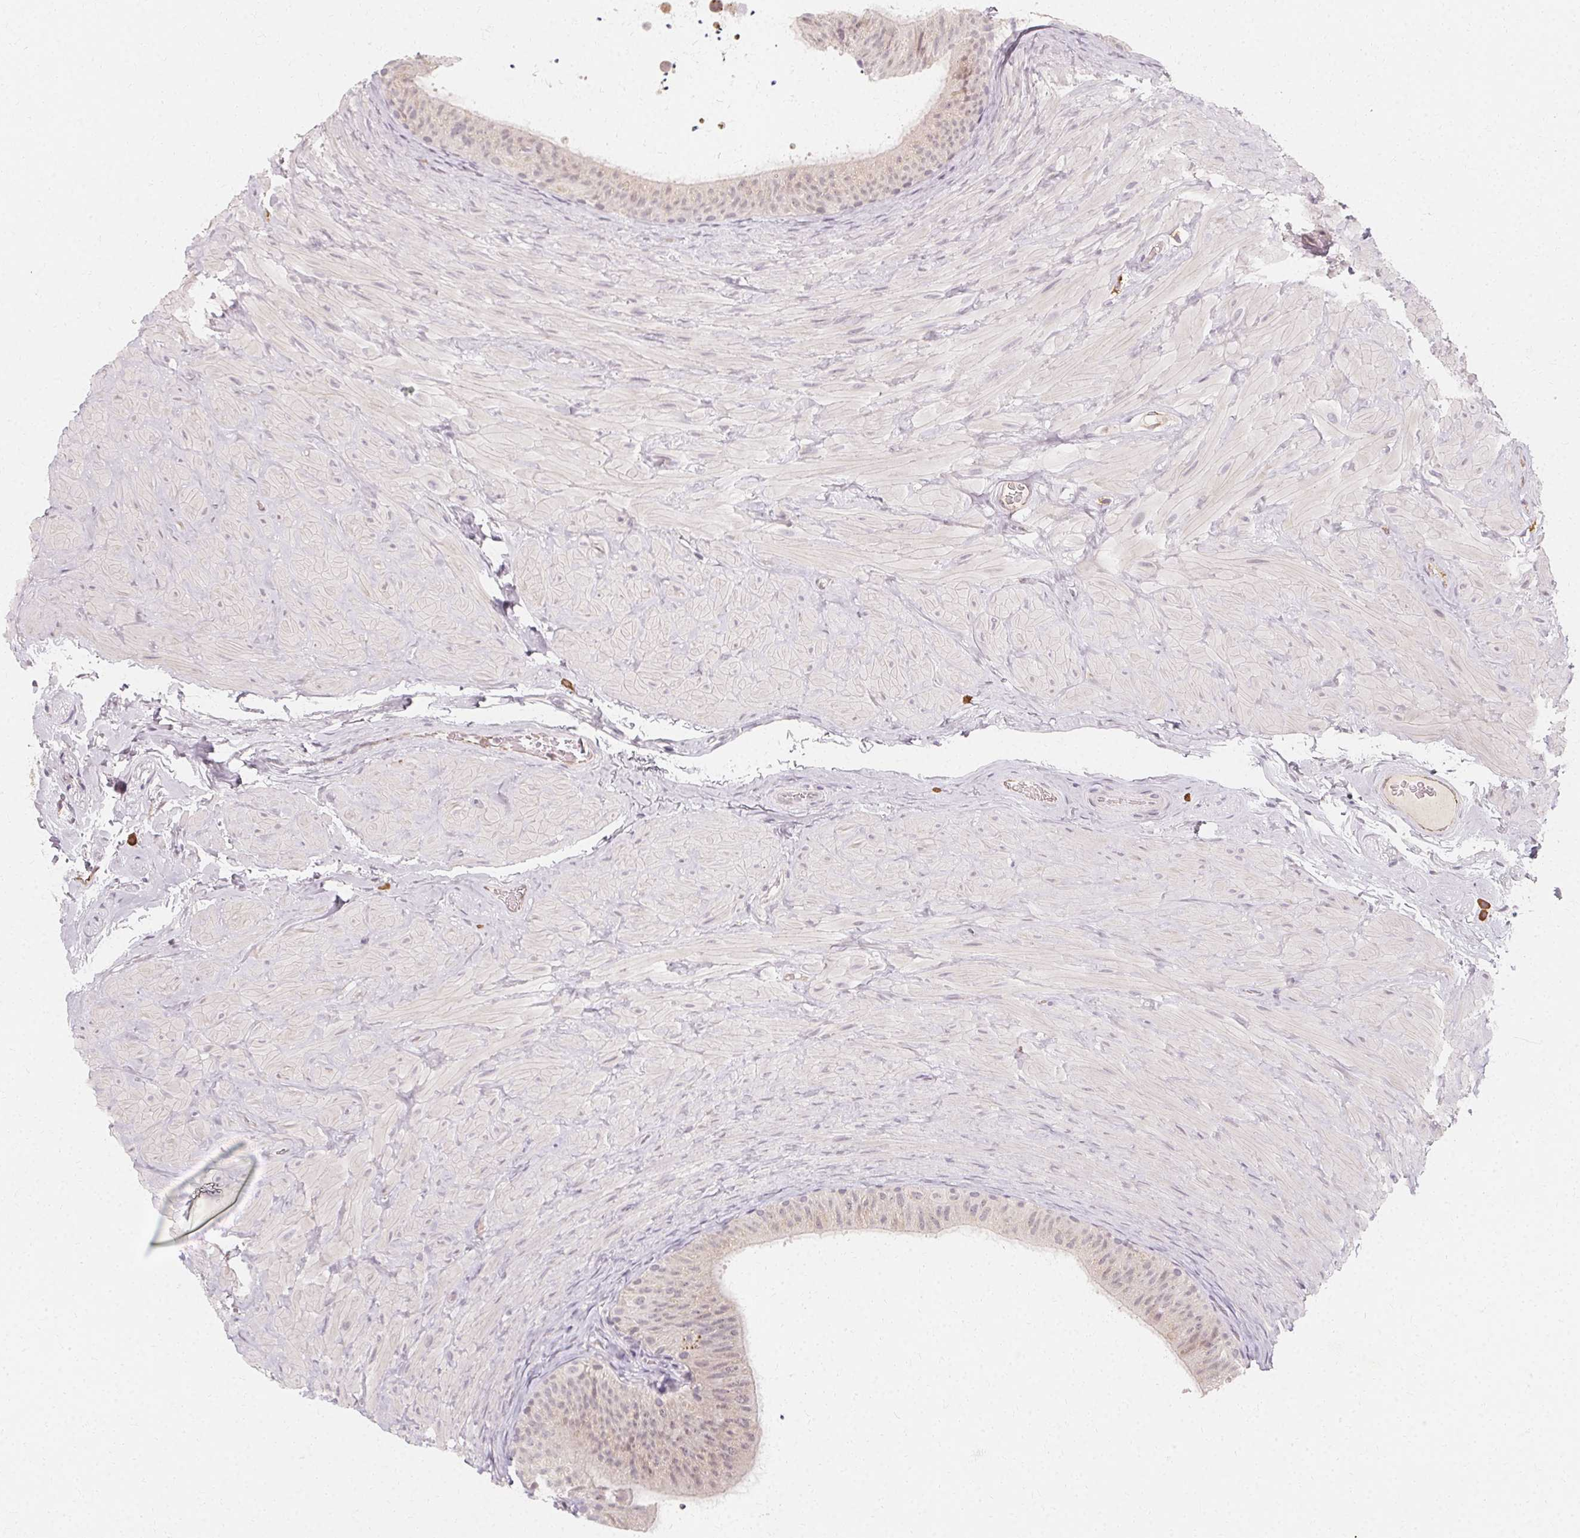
{"staining": {"intensity": "negative", "quantity": "none", "location": "none"}, "tissue": "epididymis", "cell_type": "Glandular cells", "image_type": "normal", "snomed": [{"axis": "morphology", "description": "Normal tissue, NOS"}, {"axis": "topography", "description": "Epididymis, spermatic cord, NOS"}, {"axis": "topography", "description": "Epididymis"}], "caption": "The IHC image has no significant positivity in glandular cells of epididymis.", "gene": "CLCNKA", "patient": {"sex": "male", "age": 31}}